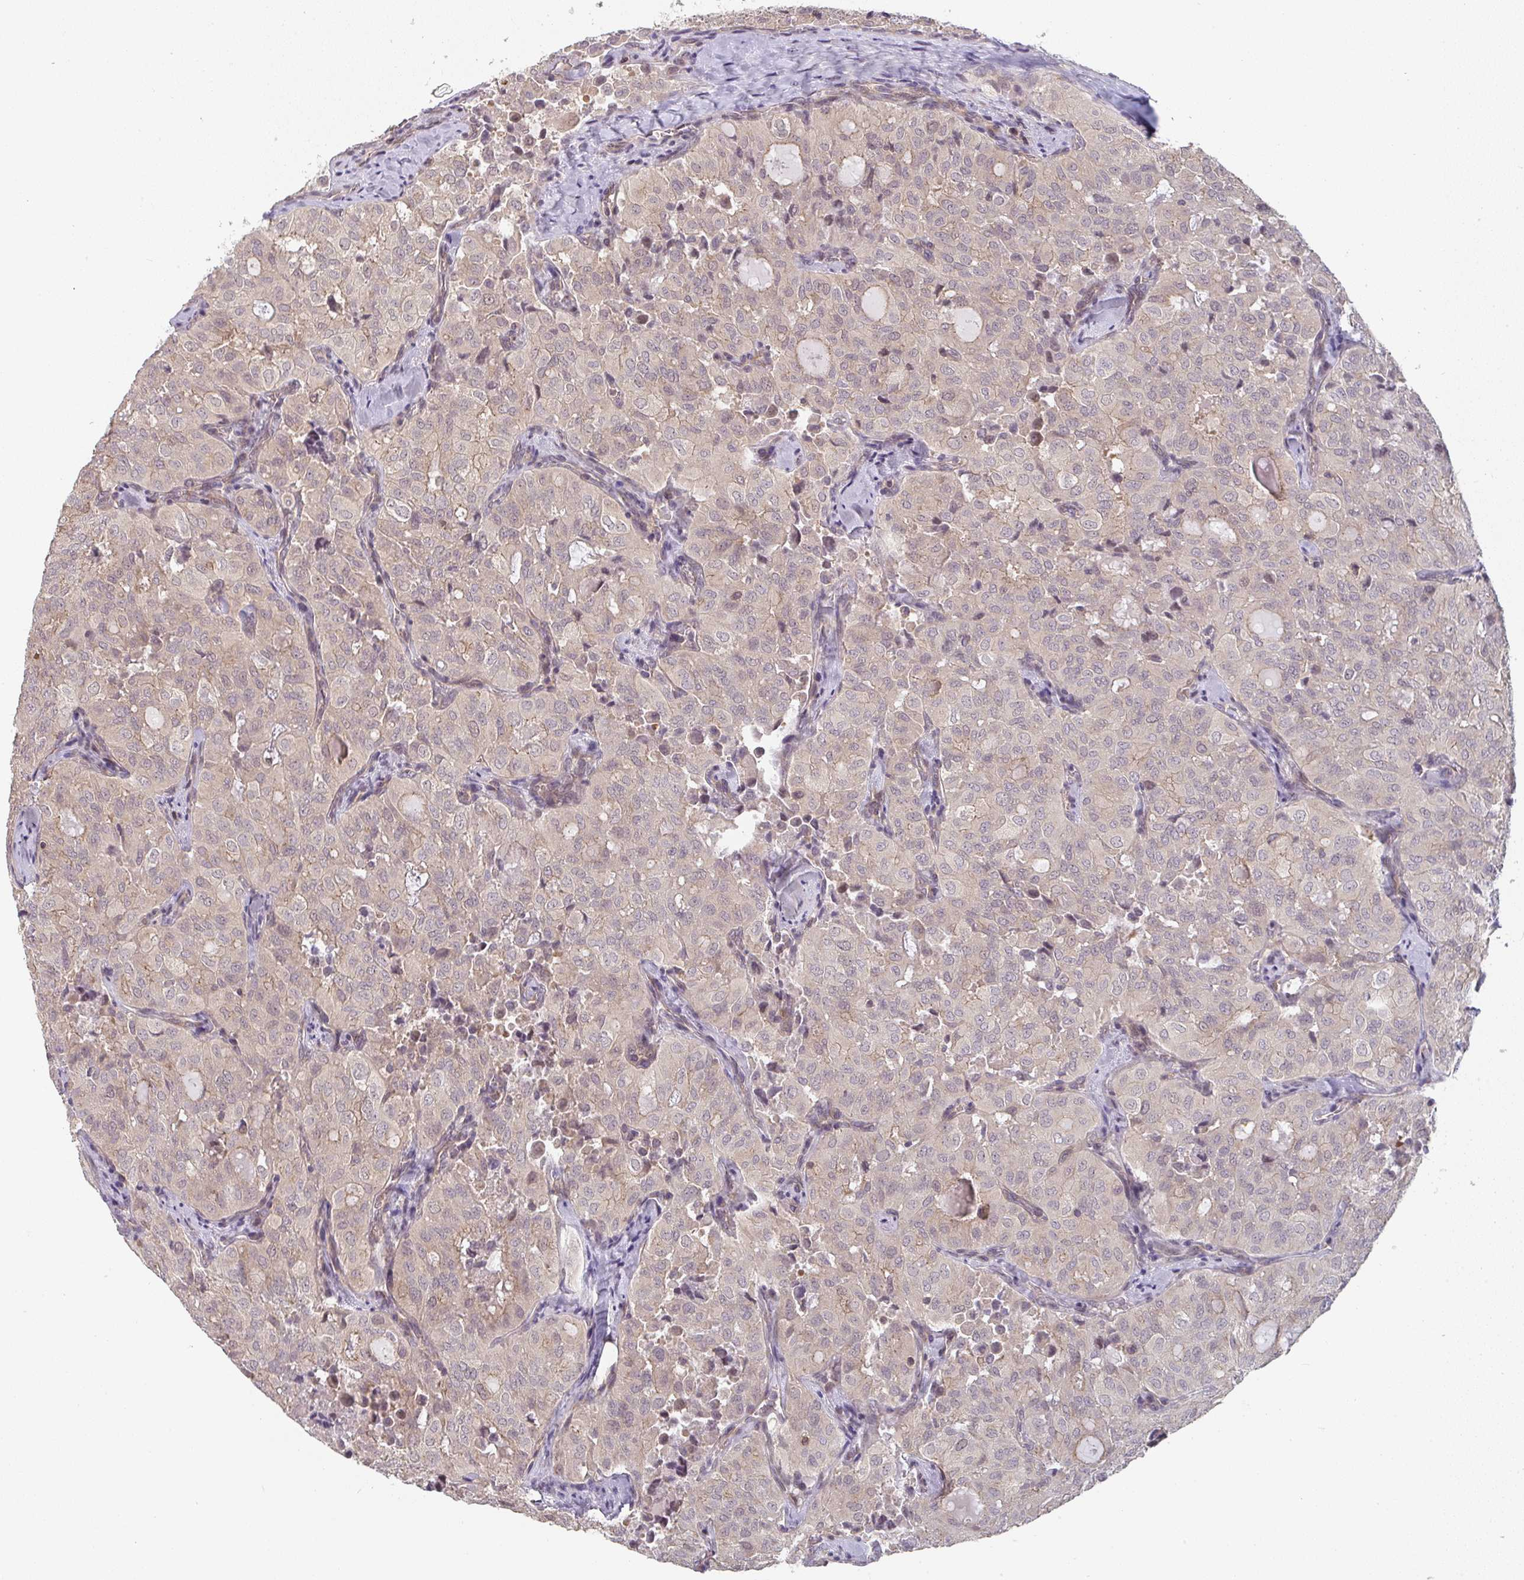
{"staining": {"intensity": "weak", "quantity": "25%-75%", "location": "cytoplasmic/membranous"}, "tissue": "thyroid cancer", "cell_type": "Tumor cells", "image_type": "cancer", "snomed": [{"axis": "morphology", "description": "Follicular adenoma carcinoma, NOS"}, {"axis": "topography", "description": "Thyroid gland"}], "caption": "Immunohistochemical staining of thyroid cancer (follicular adenoma carcinoma) shows weak cytoplasmic/membranous protein positivity in approximately 25%-75% of tumor cells.", "gene": "RANGRF", "patient": {"sex": "male", "age": 75}}